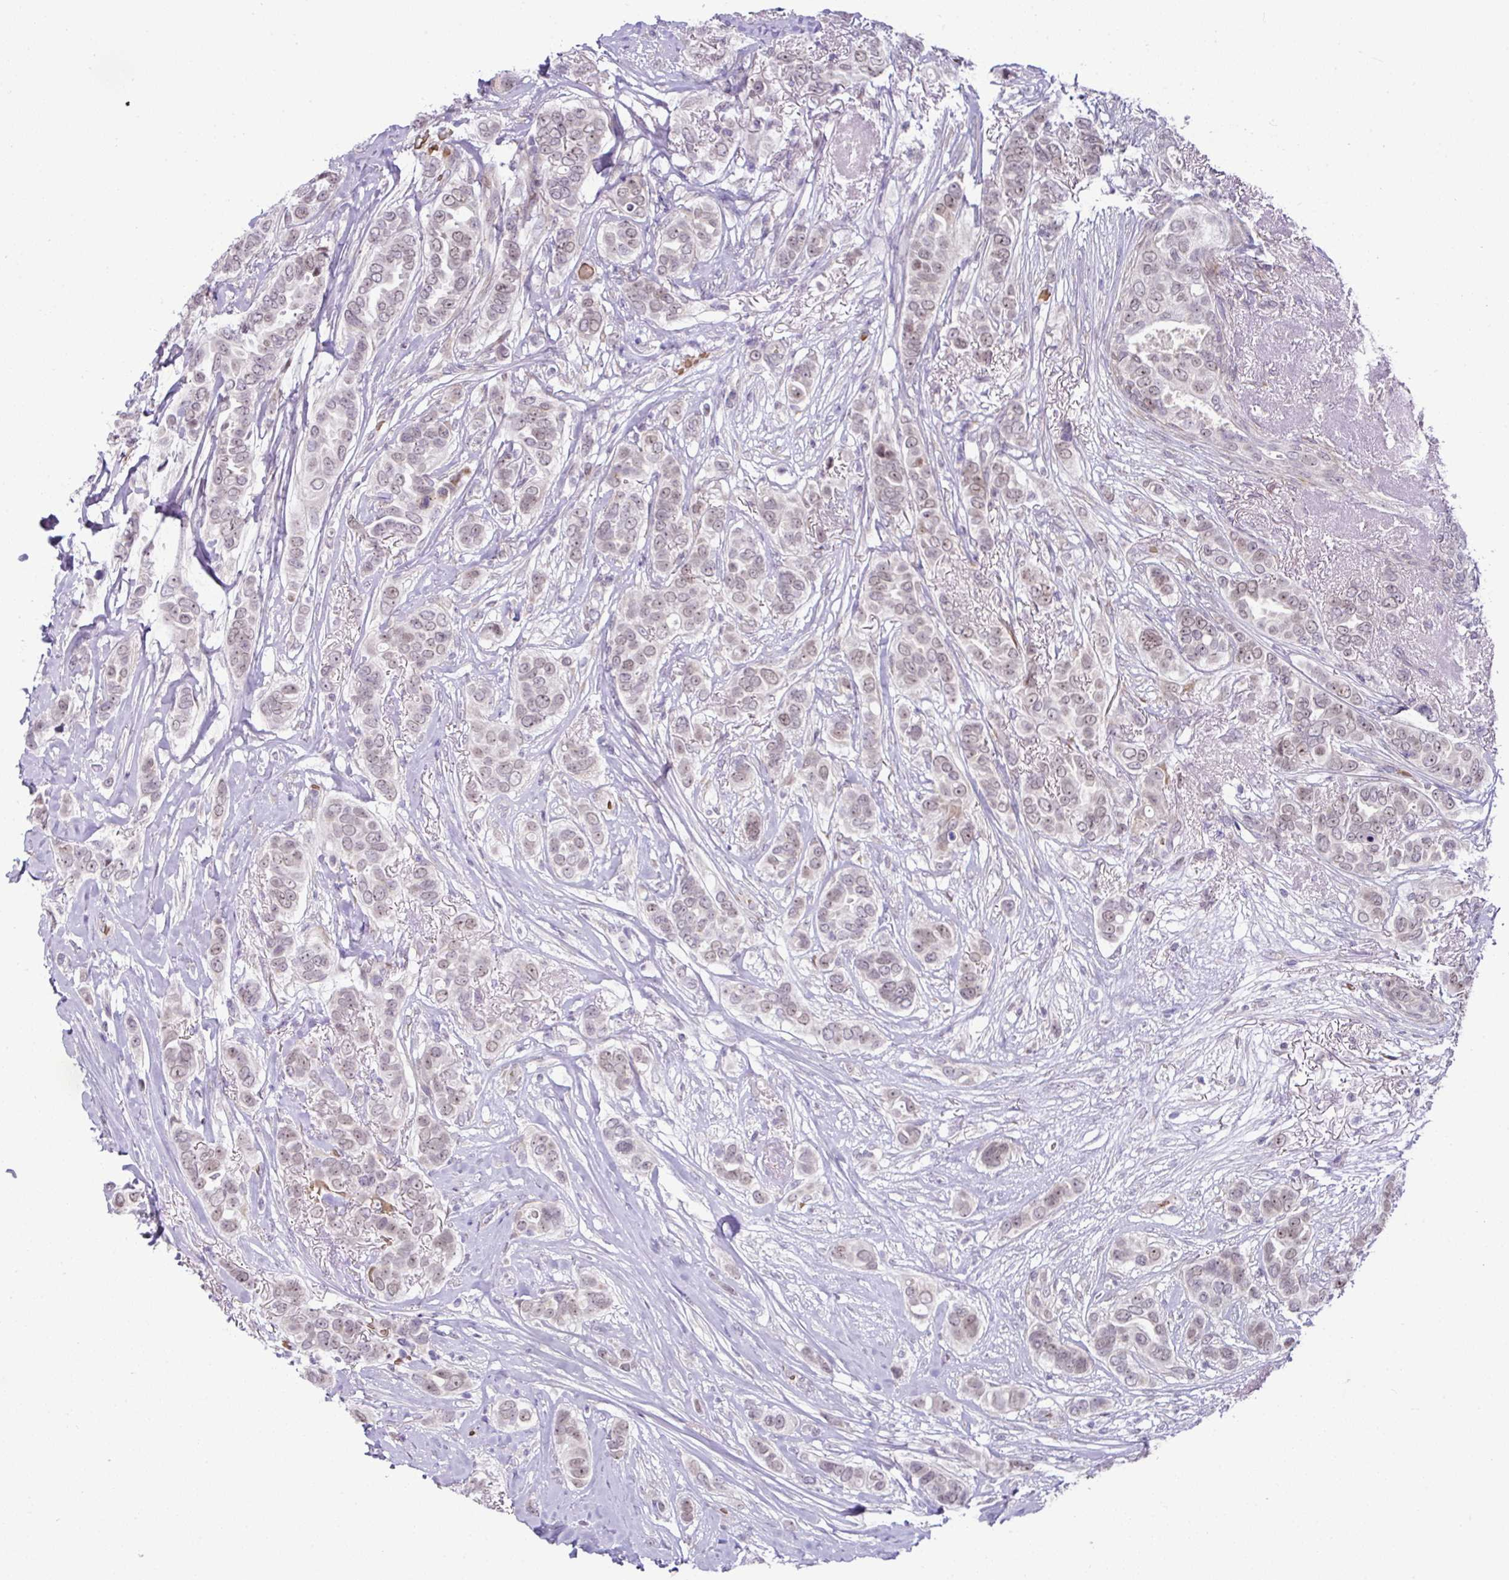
{"staining": {"intensity": "weak", "quantity": "25%-75%", "location": "nuclear"}, "tissue": "breast cancer", "cell_type": "Tumor cells", "image_type": "cancer", "snomed": [{"axis": "morphology", "description": "Lobular carcinoma"}, {"axis": "topography", "description": "Breast"}], "caption": "Immunohistochemical staining of human breast cancer reveals low levels of weak nuclear protein staining in about 25%-75% of tumor cells.", "gene": "PARP2", "patient": {"sex": "female", "age": 51}}